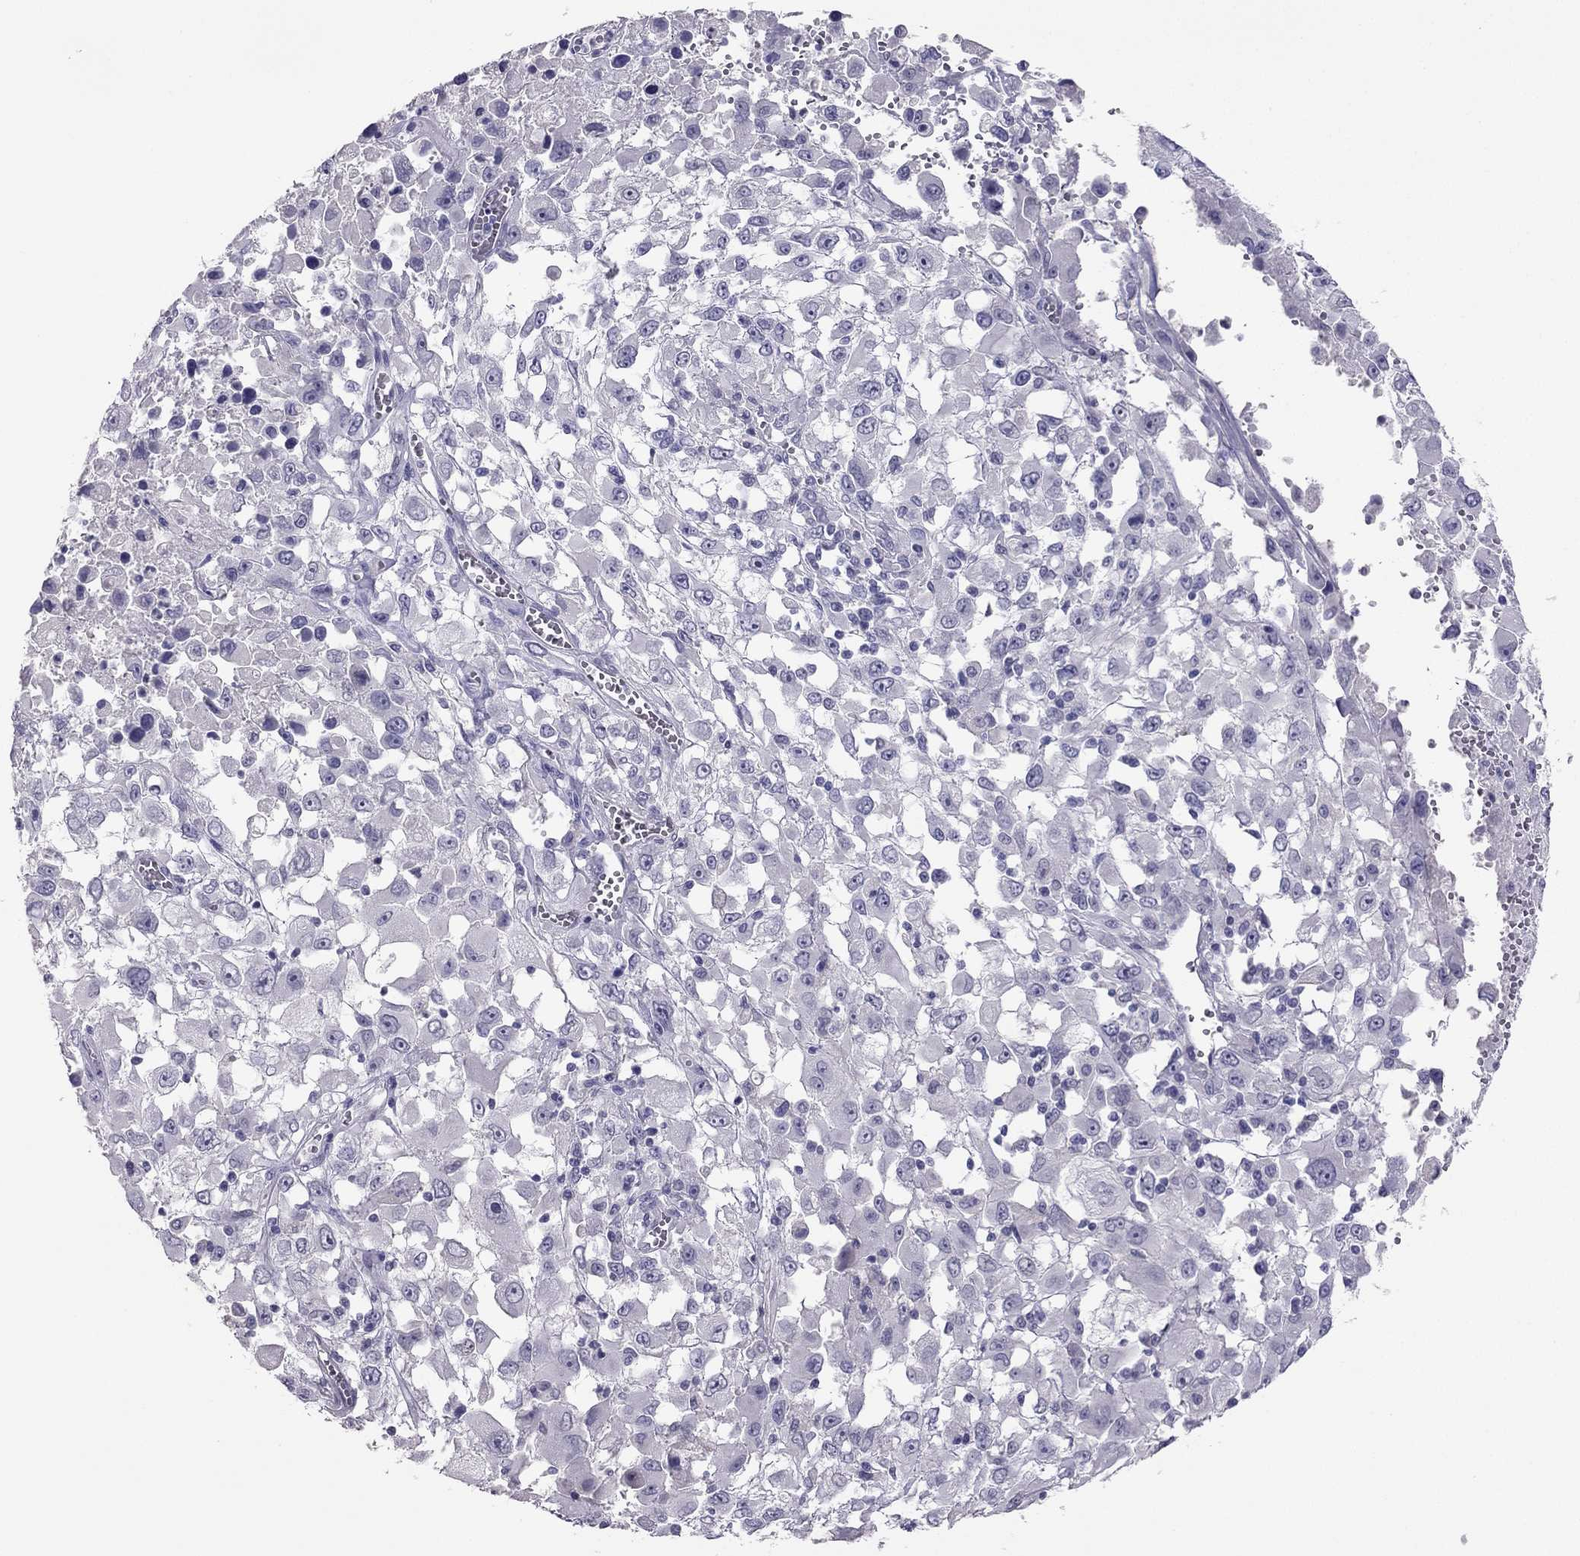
{"staining": {"intensity": "negative", "quantity": "none", "location": "none"}, "tissue": "melanoma", "cell_type": "Tumor cells", "image_type": "cancer", "snomed": [{"axis": "morphology", "description": "Malignant melanoma, Metastatic site"}, {"axis": "topography", "description": "Soft tissue"}], "caption": "Image shows no significant protein expression in tumor cells of malignant melanoma (metastatic site). (Brightfield microscopy of DAB immunohistochemistry (IHC) at high magnification).", "gene": "RHO", "patient": {"sex": "male", "age": 50}}